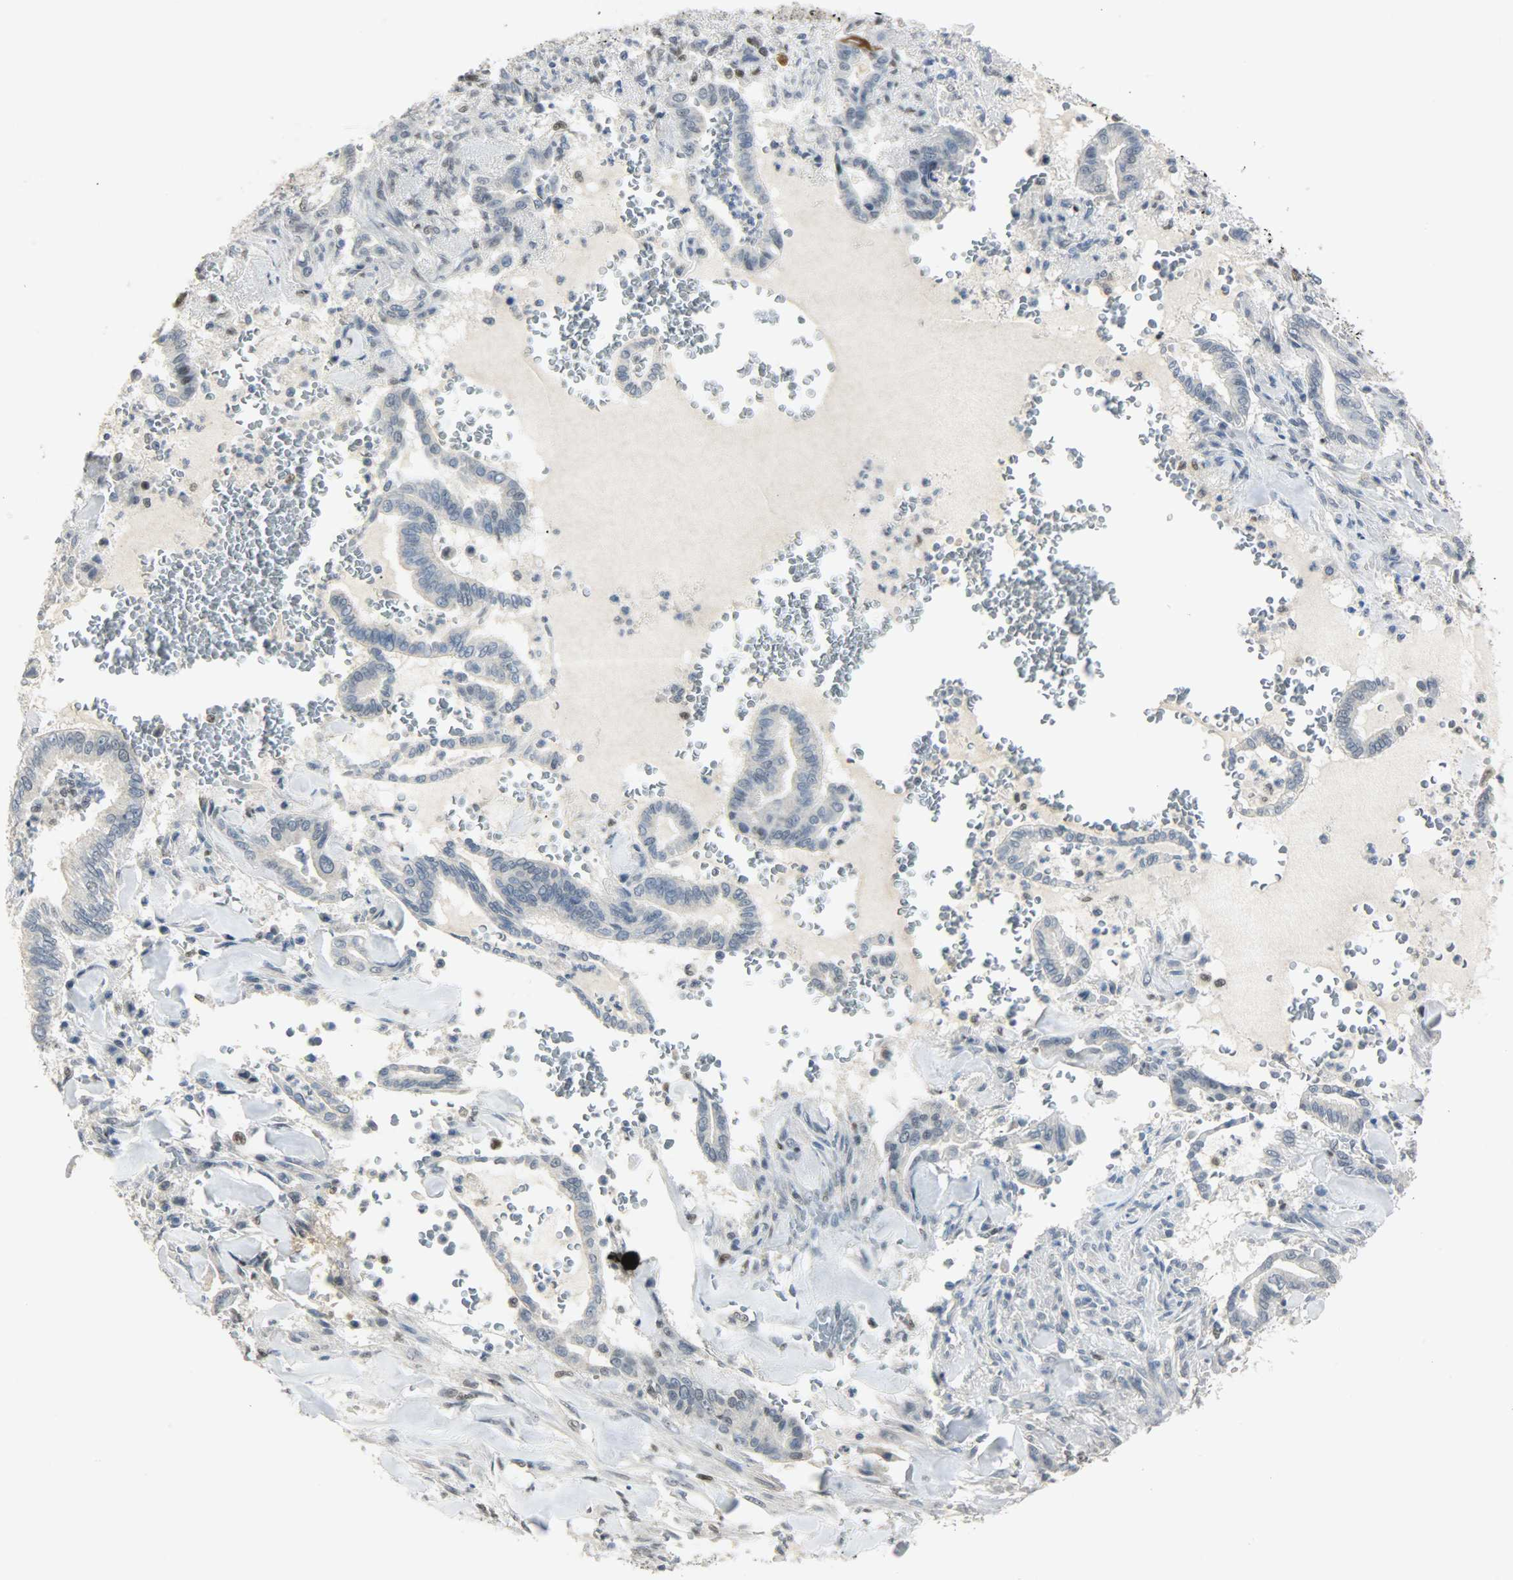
{"staining": {"intensity": "negative", "quantity": "none", "location": "none"}, "tissue": "liver cancer", "cell_type": "Tumor cells", "image_type": "cancer", "snomed": [{"axis": "morphology", "description": "Cholangiocarcinoma"}, {"axis": "topography", "description": "Liver"}], "caption": "An image of liver cancer stained for a protein exhibits no brown staining in tumor cells.", "gene": "PPARG", "patient": {"sex": "female", "age": 67}}